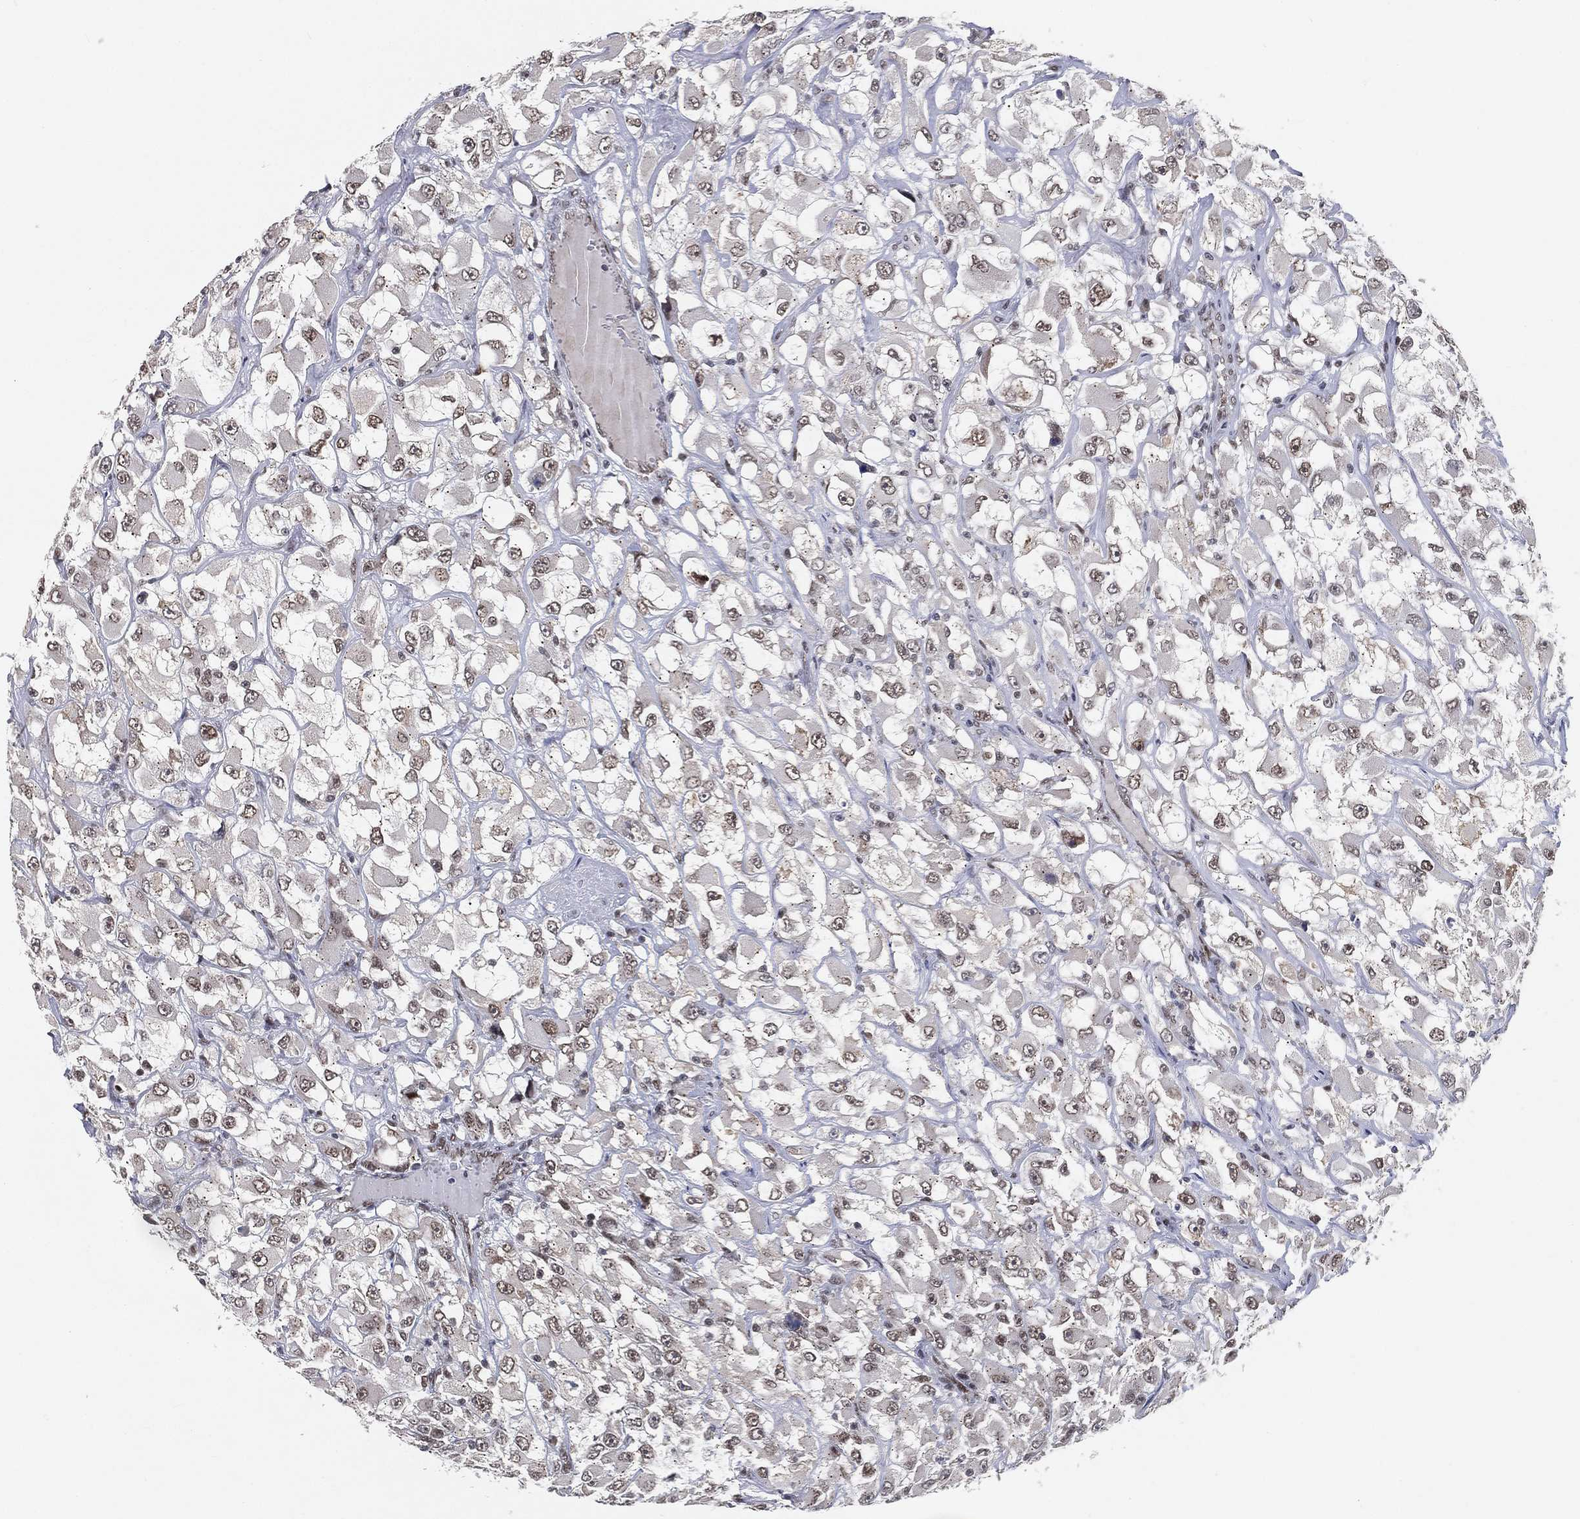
{"staining": {"intensity": "weak", "quantity": "<25%", "location": "nuclear"}, "tissue": "renal cancer", "cell_type": "Tumor cells", "image_type": "cancer", "snomed": [{"axis": "morphology", "description": "Adenocarcinoma, NOS"}, {"axis": "topography", "description": "Kidney"}], "caption": "Renal cancer was stained to show a protein in brown. There is no significant positivity in tumor cells.", "gene": "YLPM1", "patient": {"sex": "female", "age": 52}}